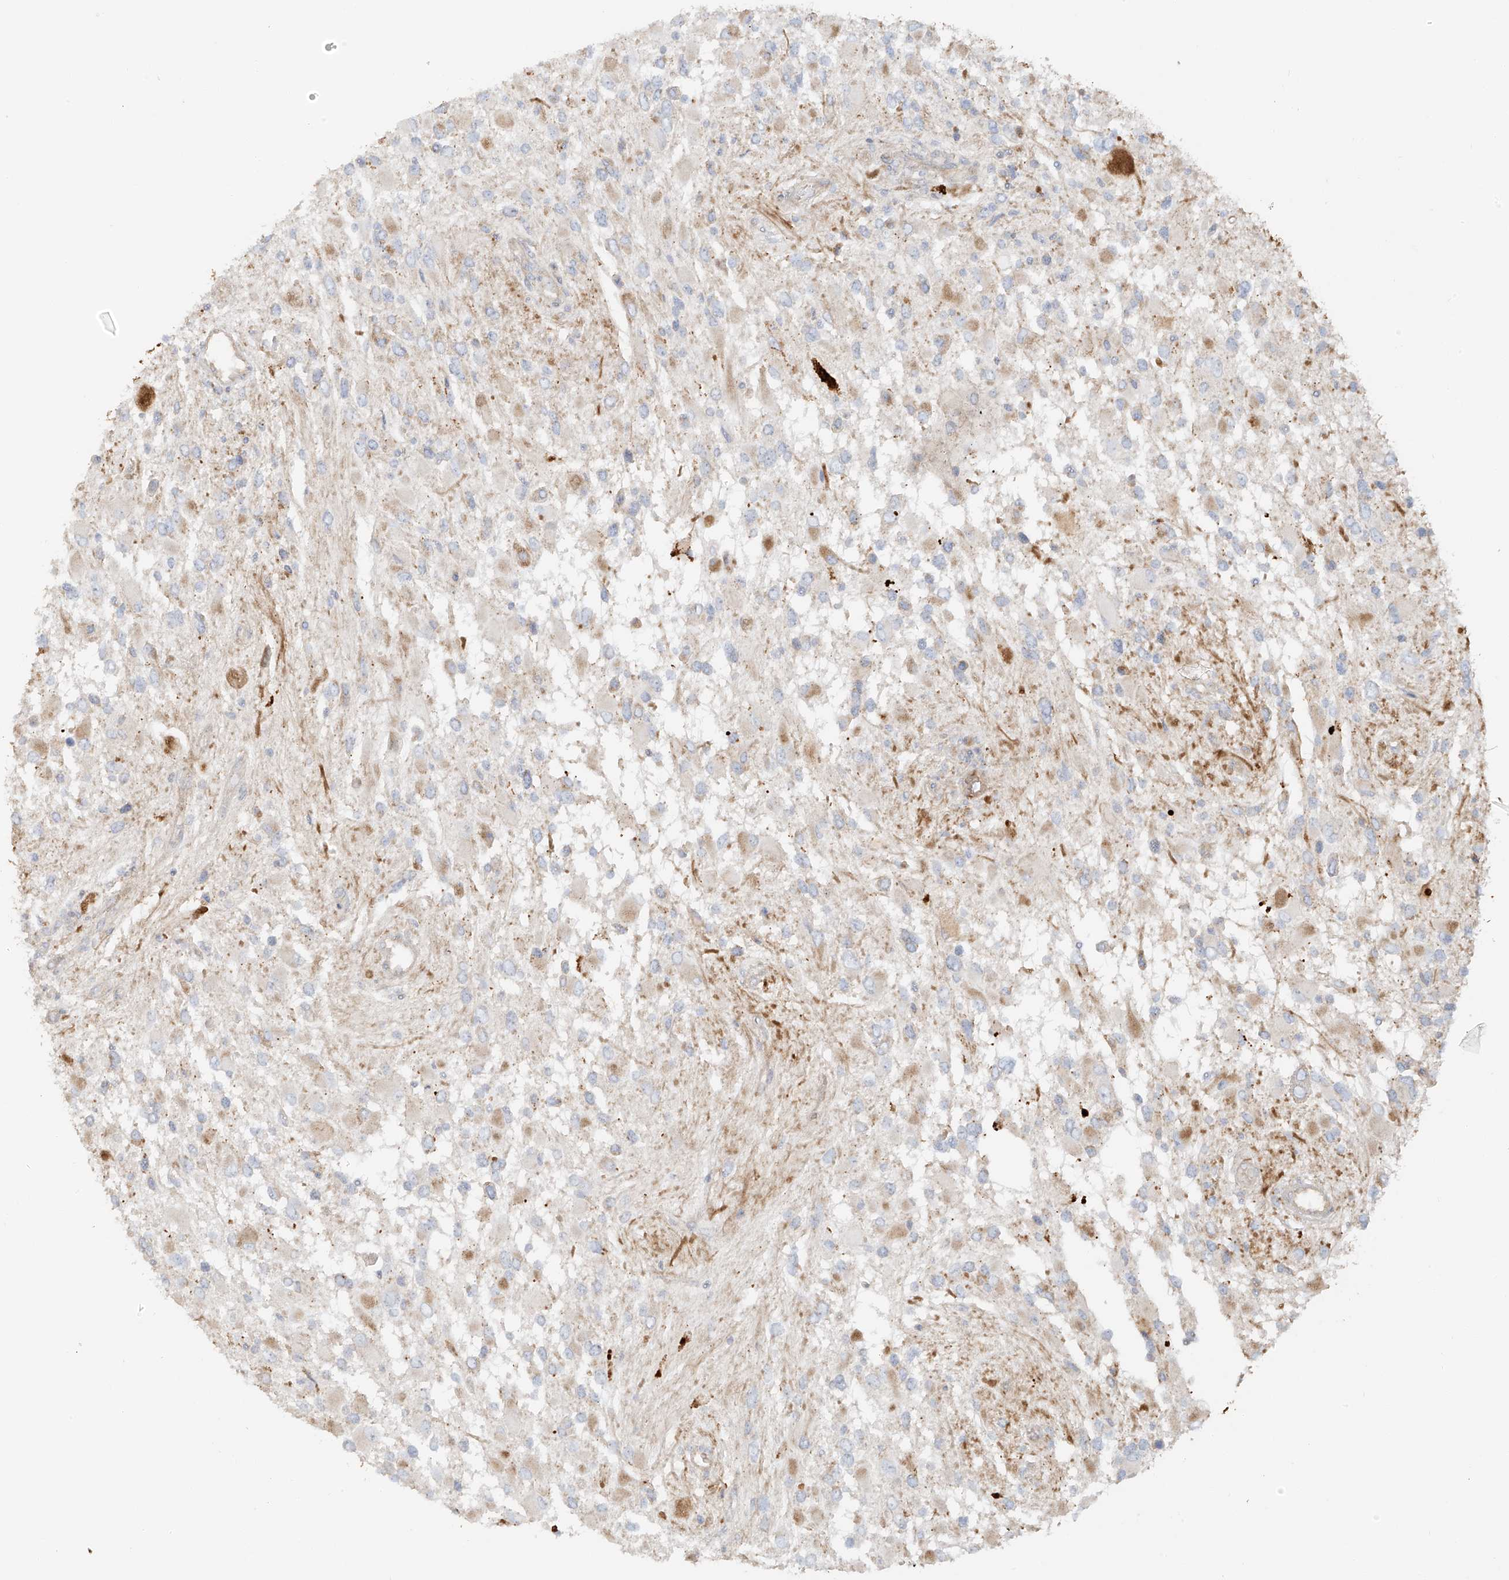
{"staining": {"intensity": "weak", "quantity": "<25%", "location": "cytoplasmic/membranous"}, "tissue": "glioma", "cell_type": "Tumor cells", "image_type": "cancer", "snomed": [{"axis": "morphology", "description": "Glioma, malignant, High grade"}, {"axis": "topography", "description": "Brain"}], "caption": "Immunohistochemistry (IHC) photomicrograph of glioma stained for a protein (brown), which exhibits no staining in tumor cells.", "gene": "MIPEP", "patient": {"sex": "male", "age": 53}}